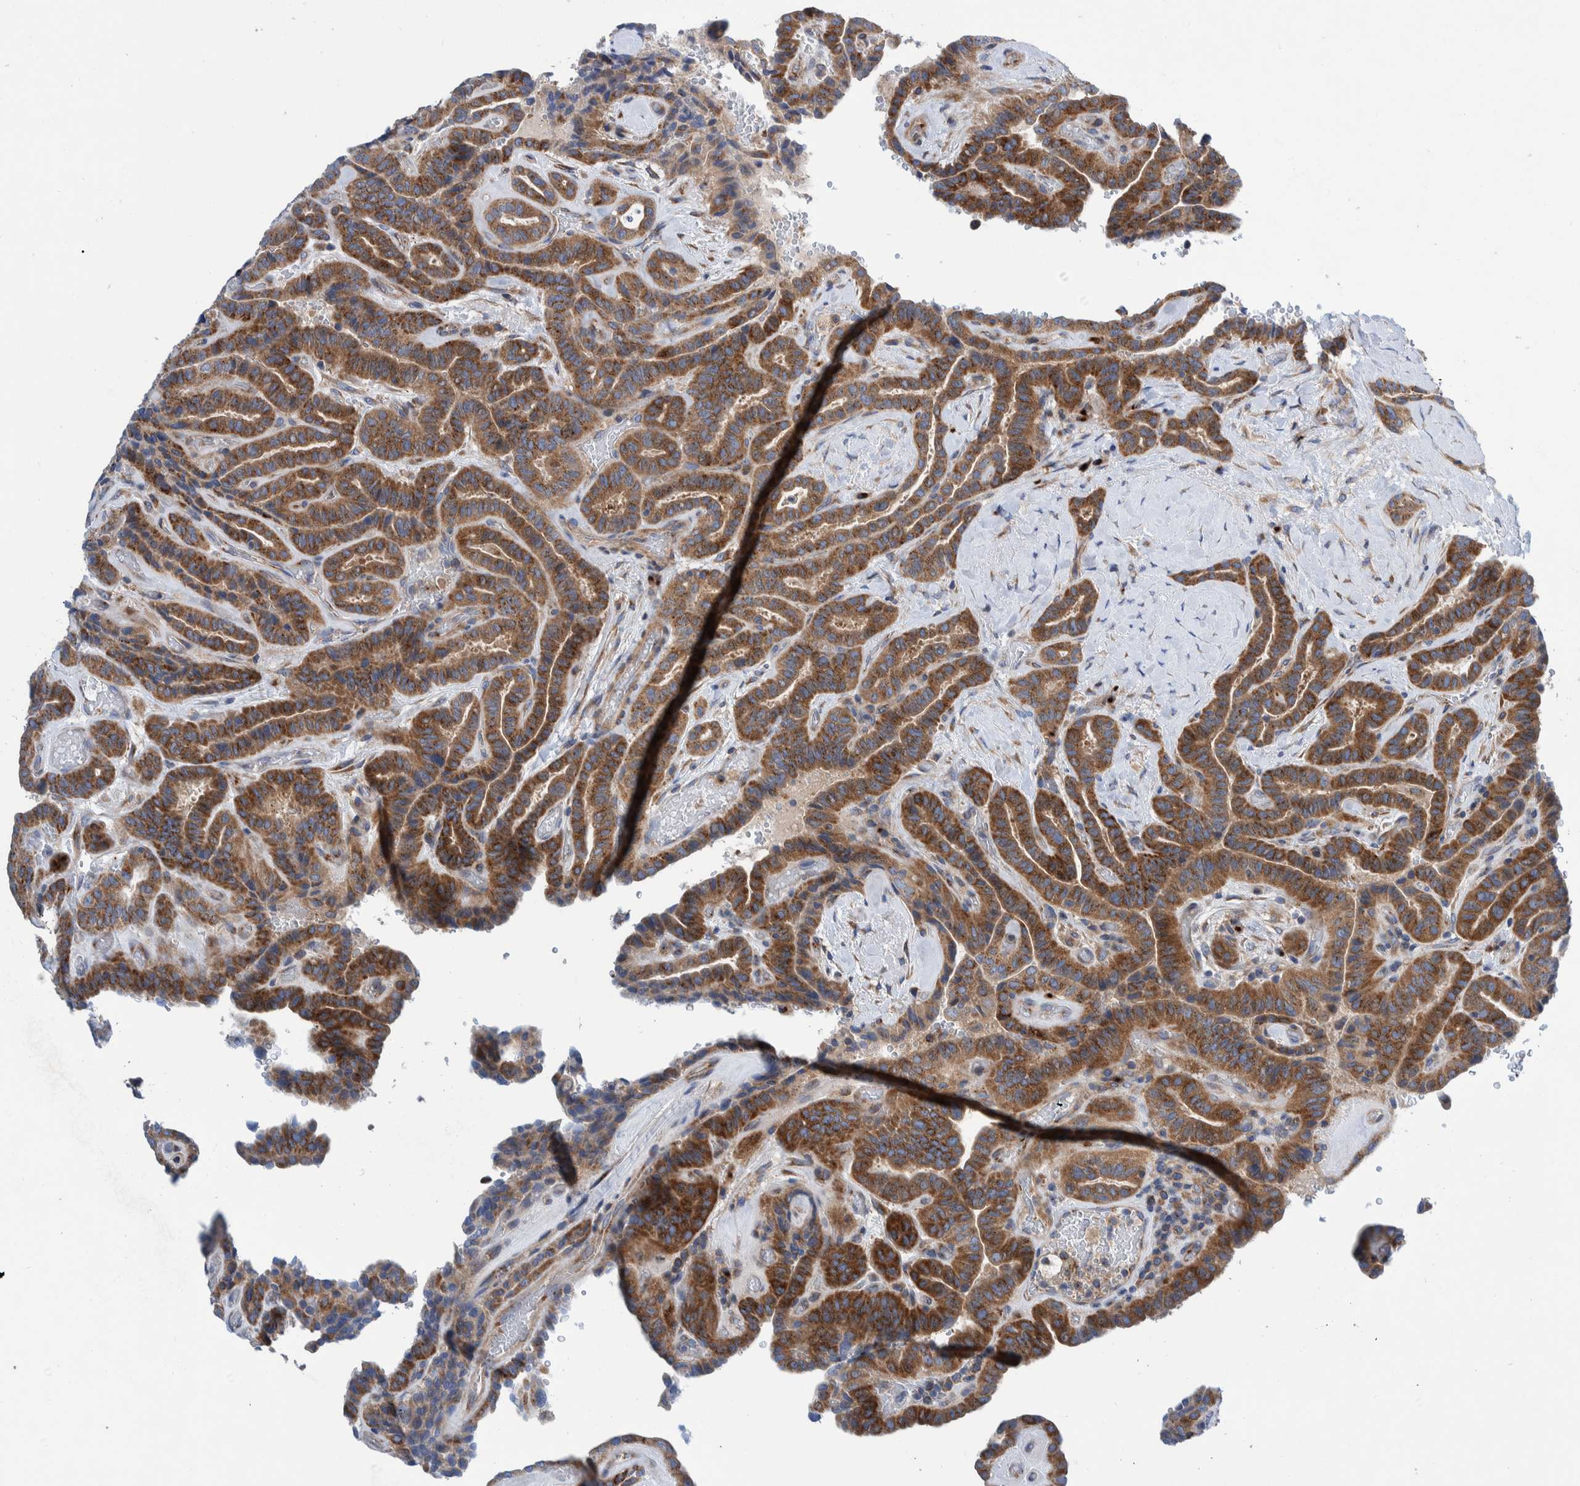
{"staining": {"intensity": "moderate", "quantity": ">75%", "location": "cytoplasmic/membranous"}, "tissue": "thyroid cancer", "cell_type": "Tumor cells", "image_type": "cancer", "snomed": [{"axis": "morphology", "description": "Papillary adenocarcinoma, NOS"}, {"axis": "topography", "description": "Thyroid gland"}], "caption": "Protein staining by immunohistochemistry displays moderate cytoplasmic/membranous staining in approximately >75% of tumor cells in thyroid cancer.", "gene": "TRIM58", "patient": {"sex": "male", "age": 77}}